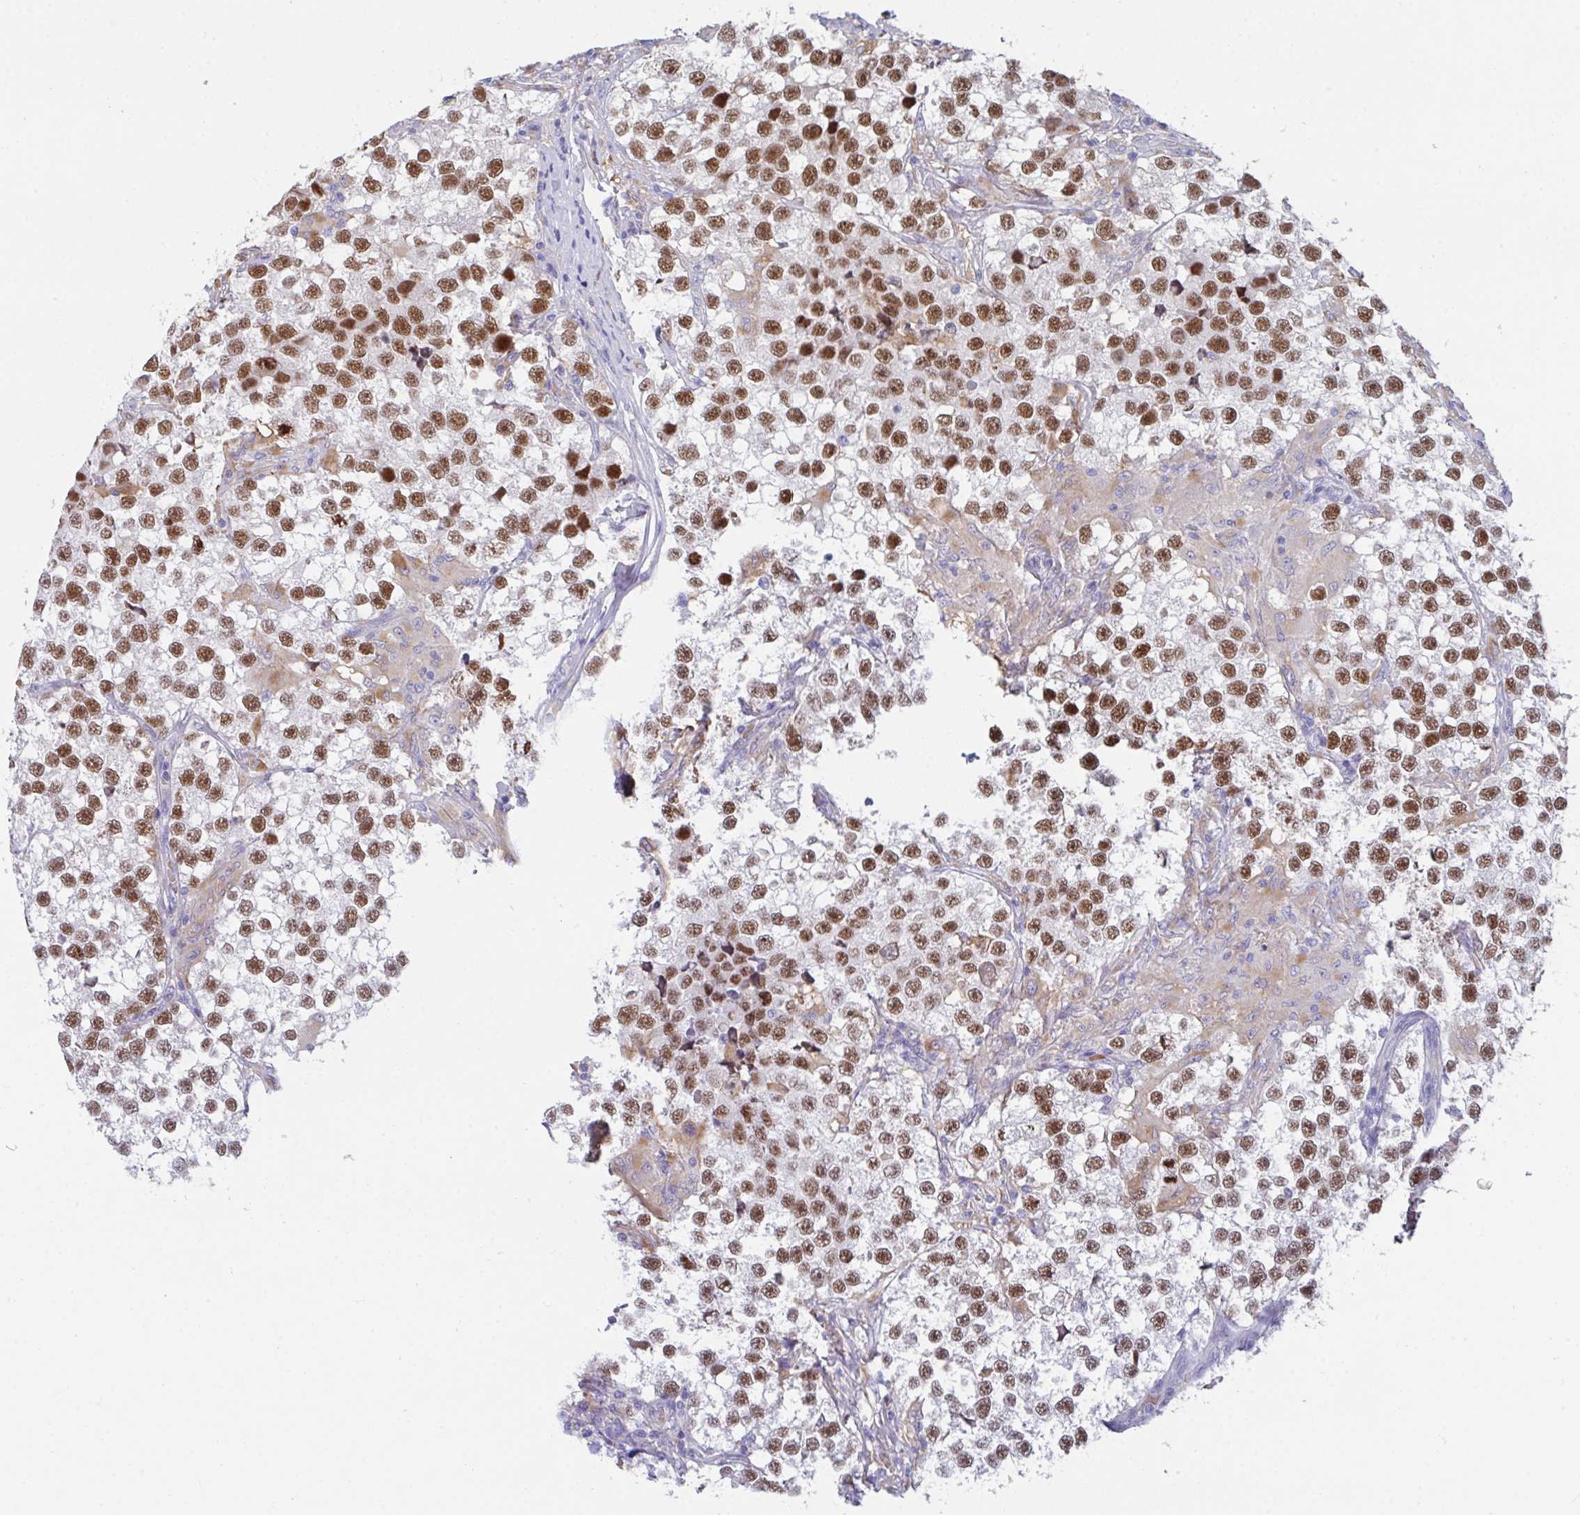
{"staining": {"intensity": "moderate", "quantity": ">75%", "location": "nuclear"}, "tissue": "testis cancer", "cell_type": "Tumor cells", "image_type": "cancer", "snomed": [{"axis": "morphology", "description": "Seminoma, NOS"}, {"axis": "topography", "description": "Testis"}], "caption": "Tumor cells demonstrate medium levels of moderate nuclear expression in approximately >75% of cells in testis cancer (seminoma). Nuclei are stained in blue.", "gene": "TFAP2C", "patient": {"sex": "male", "age": 46}}